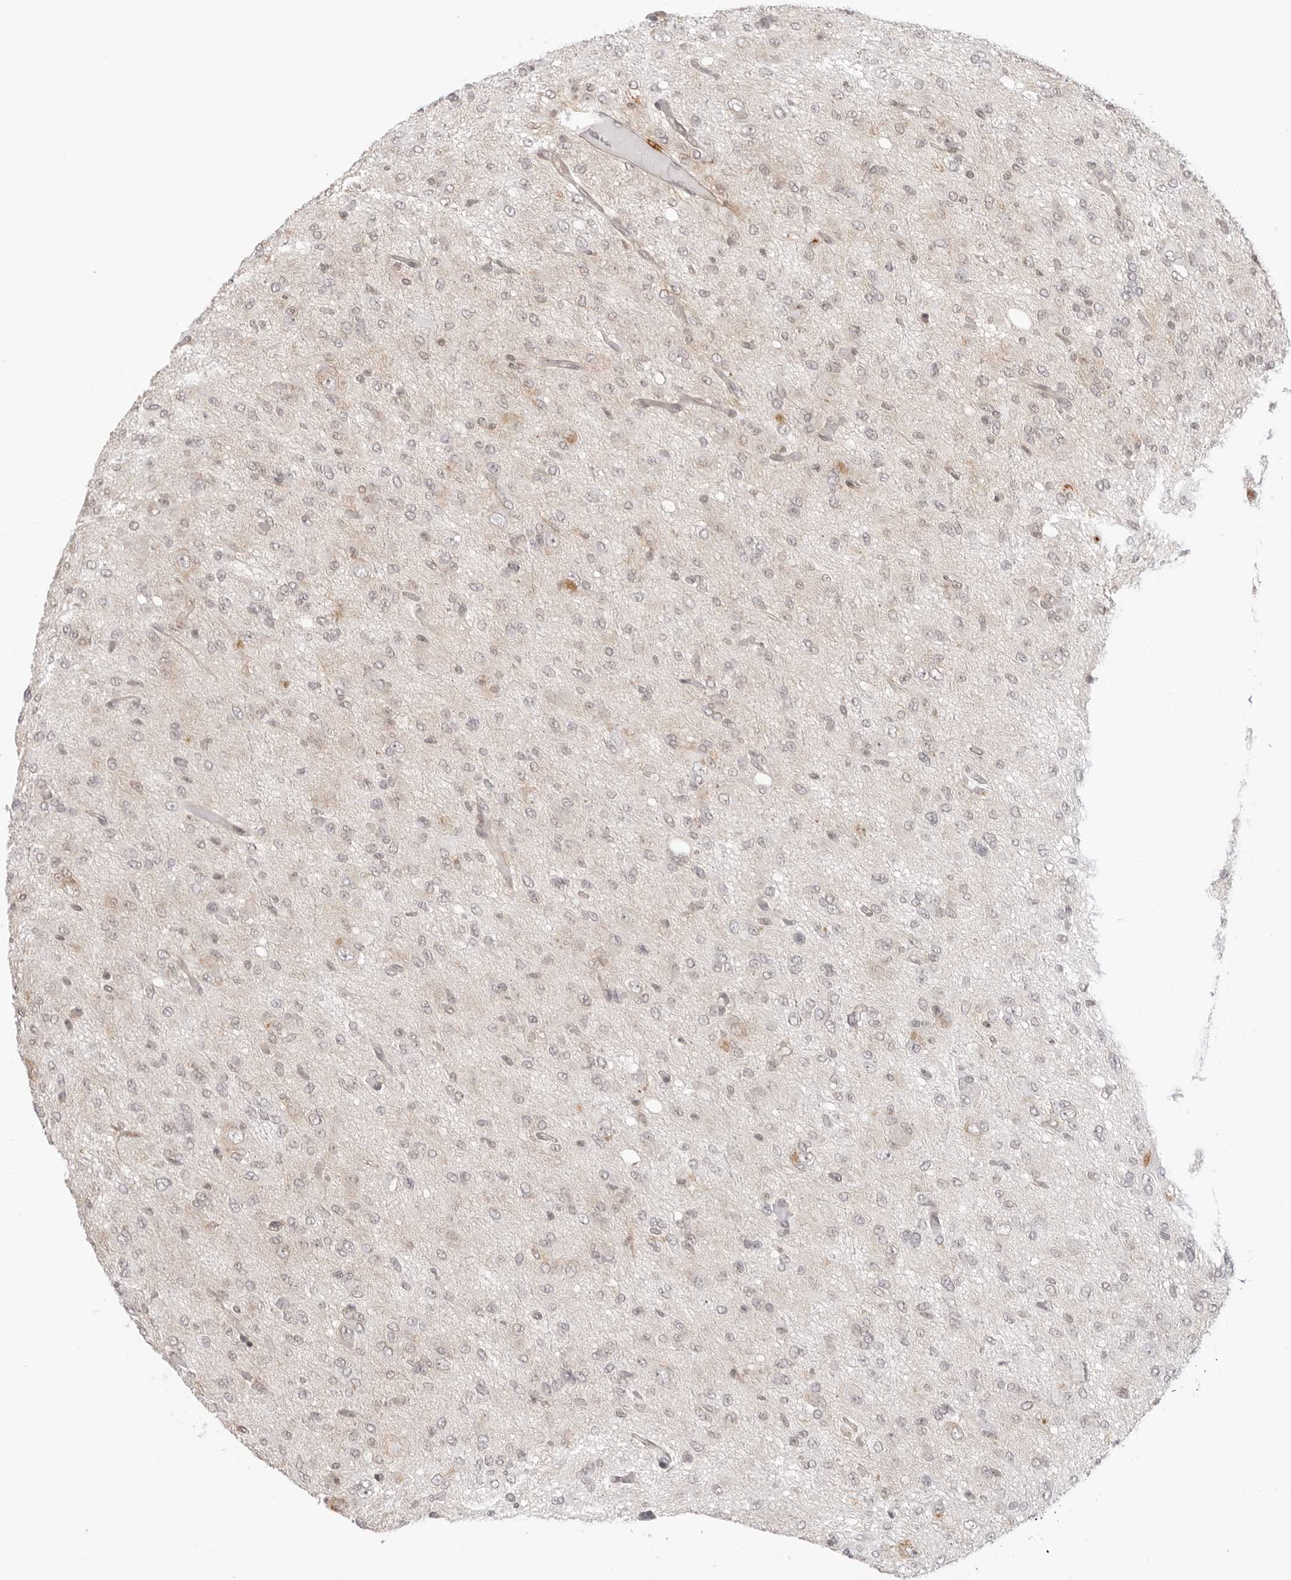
{"staining": {"intensity": "negative", "quantity": "none", "location": "none"}, "tissue": "glioma", "cell_type": "Tumor cells", "image_type": "cancer", "snomed": [{"axis": "morphology", "description": "Glioma, malignant, High grade"}, {"axis": "topography", "description": "Brain"}], "caption": "Immunohistochemistry image of neoplastic tissue: human high-grade glioma (malignant) stained with DAB (3,3'-diaminobenzidine) reveals no significant protein positivity in tumor cells. (DAB (3,3'-diaminobenzidine) immunohistochemistry (IHC), high magnification).", "gene": "TRAPPC3", "patient": {"sex": "female", "age": 59}}